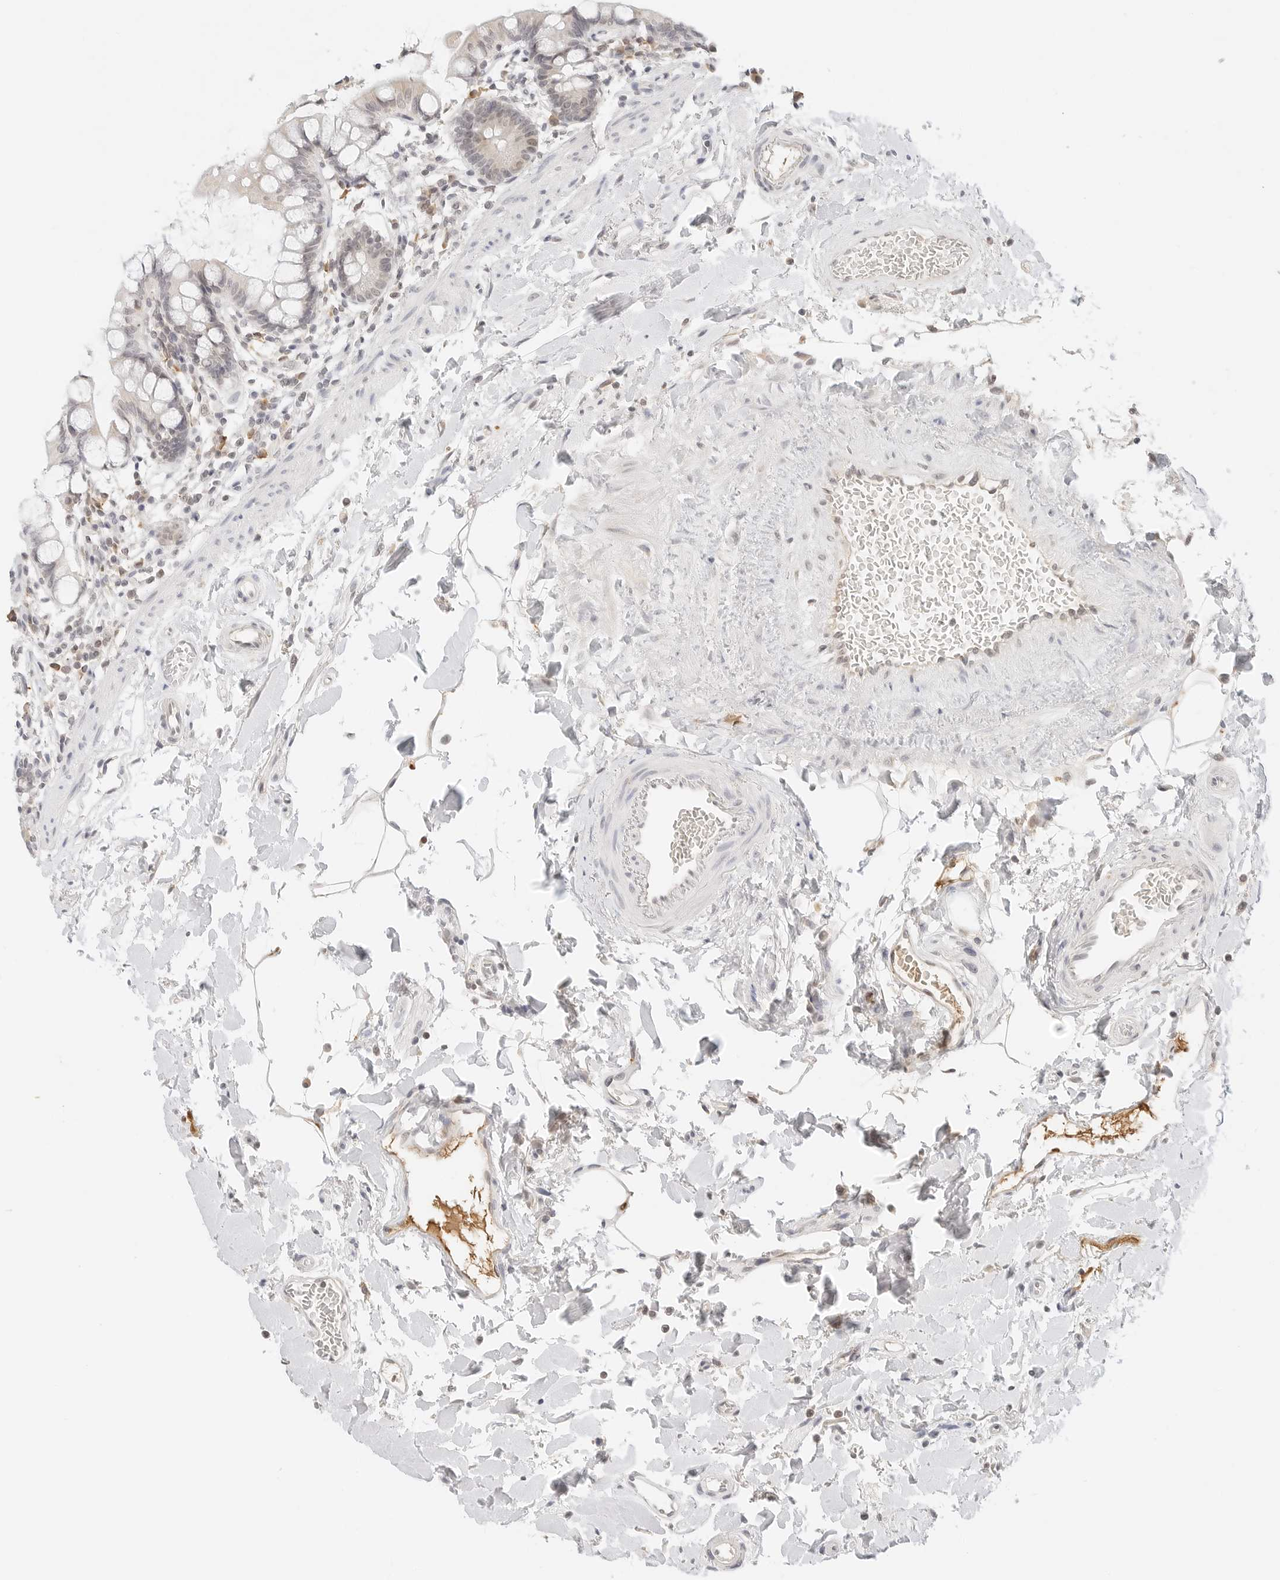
{"staining": {"intensity": "weak", "quantity": "25%-75%", "location": "cytoplasmic/membranous"}, "tissue": "small intestine", "cell_type": "Glandular cells", "image_type": "normal", "snomed": [{"axis": "morphology", "description": "Normal tissue, NOS"}, {"axis": "topography", "description": "Small intestine"}], "caption": "Protein staining by immunohistochemistry shows weak cytoplasmic/membranous staining in about 25%-75% of glandular cells in benign small intestine.", "gene": "NEO1", "patient": {"sex": "female", "age": 84}}